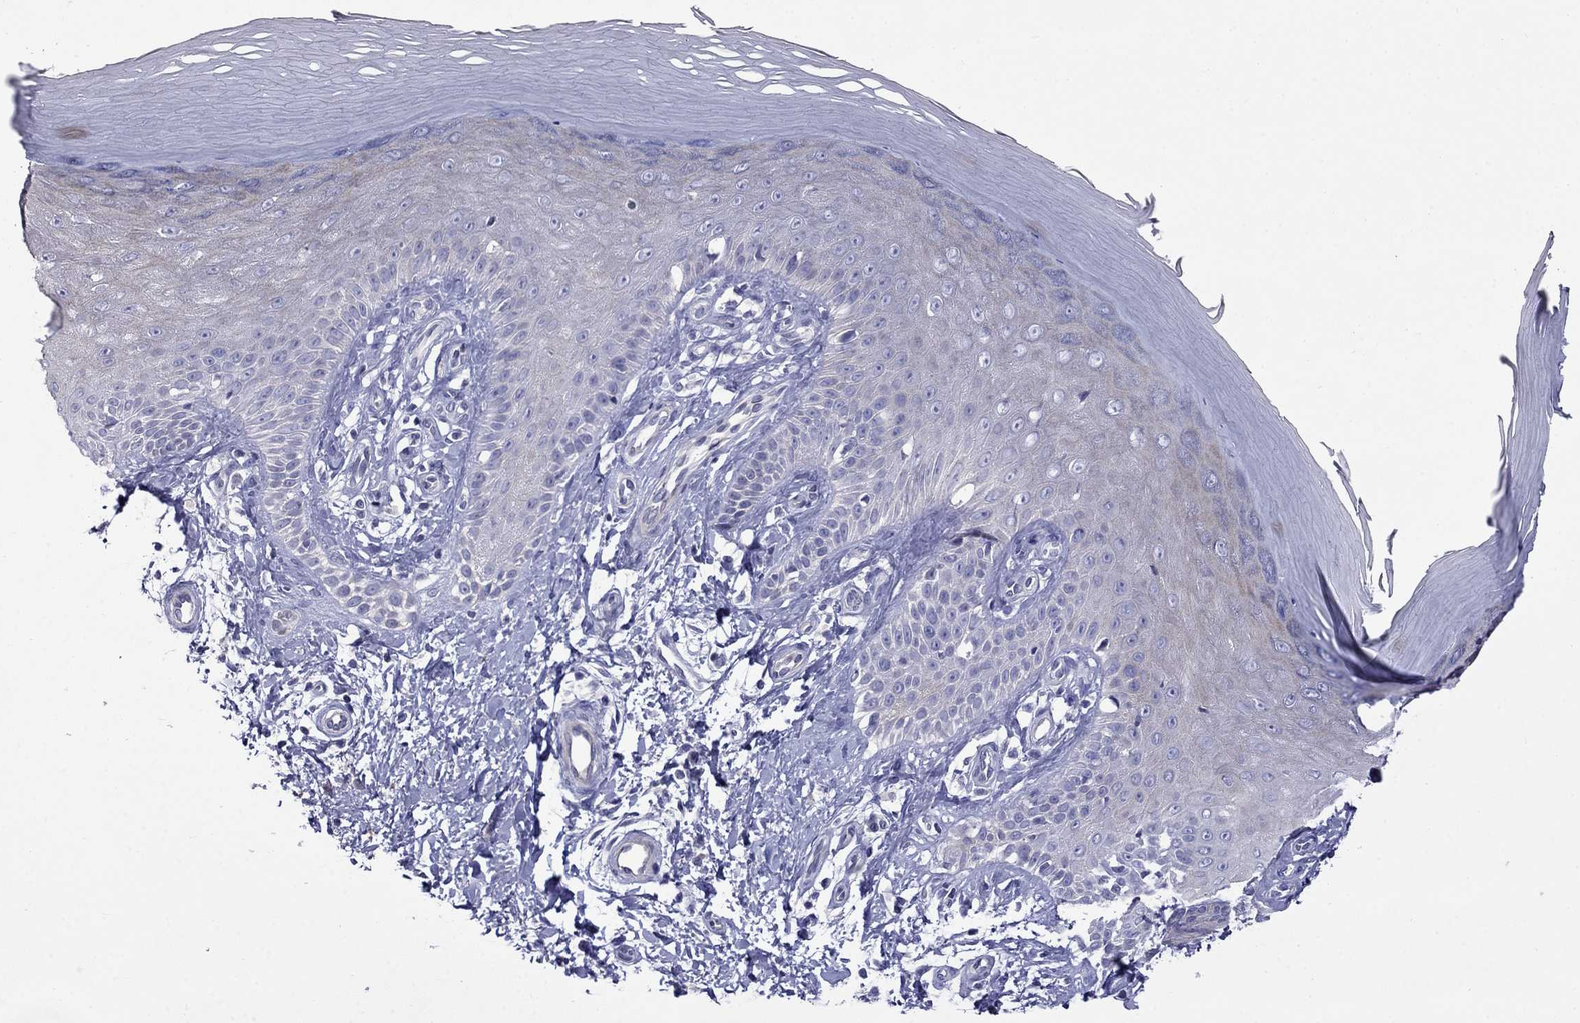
{"staining": {"intensity": "negative", "quantity": "none", "location": "none"}, "tissue": "skin", "cell_type": "Fibroblasts", "image_type": "normal", "snomed": [{"axis": "morphology", "description": "Normal tissue, NOS"}, {"axis": "morphology", "description": "Inflammation, NOS"}, {"axis": "morphology", "description": "Fibrosis, NOS"}, {"axis": "topography", "description": "Skin"}], "caption": "The immunohistochemistry histopathology image has no significant staining in fibroblasts of skin. (DAB (3,3'-diaminobenzidine) immunohistochemistry, high magnification).", "gene": "PRR18", "patient": {"sex": "male", "age": 71}}